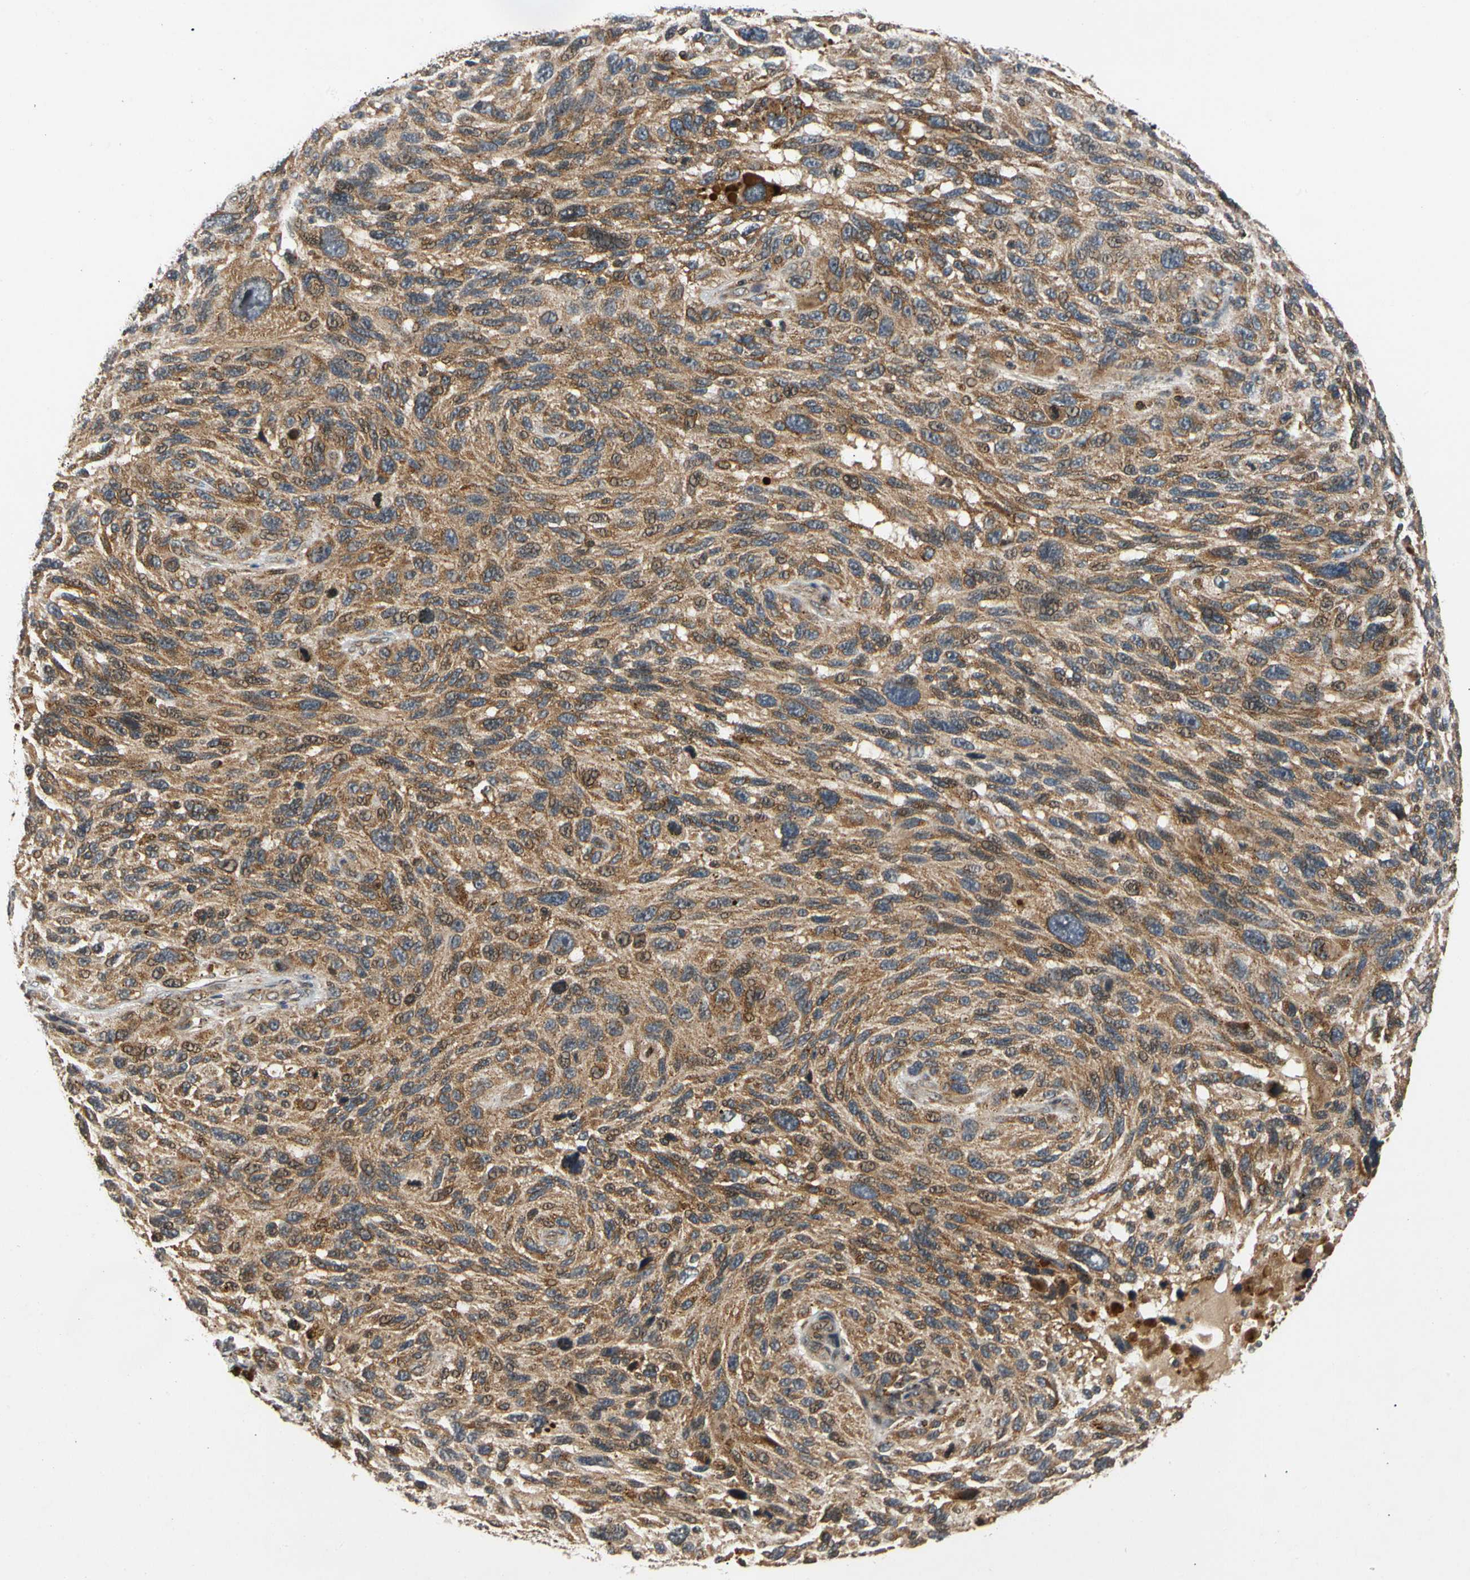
{"staining": {"intensity": "strong", "quantity": ">75%", "location": "cytoplasmic/membranous"}, "tissue": "melanoma", "cell_type": "Tumor cells", "image_type": "cancer", "snomed": [{"axis": "morphology", "description": "Malignant melanoma, NOS"}, {"axis": "topography", "description": "Skin"}], "caption": "Approximately >75% of tumor cells in human malignant melanoma demonstrate strong cytoplasmic/membranous protein staining as visualized by brown immunohistochemical staining.", "gene": "MRPS22", "patient": {"sex": "male", "age": 53}}